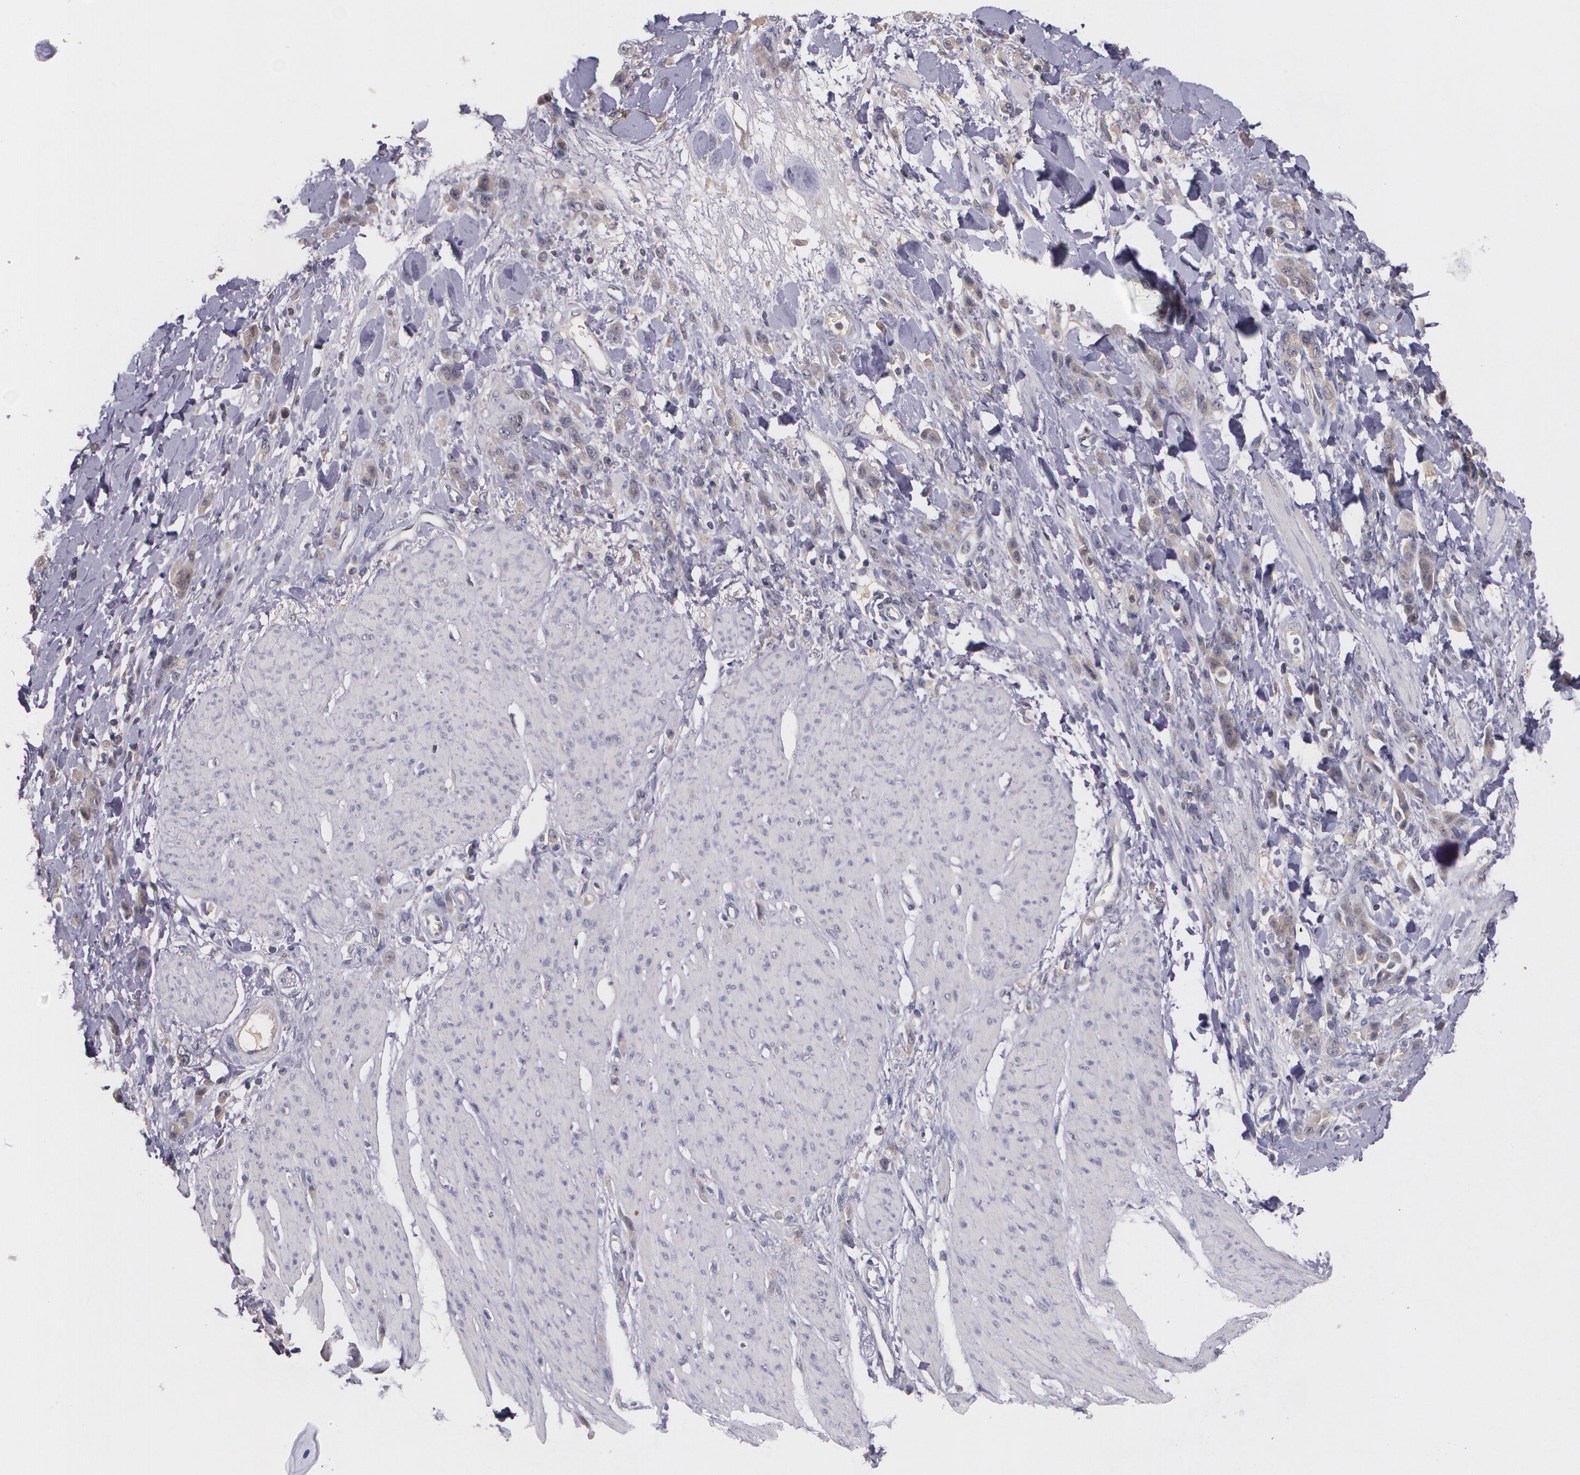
{"staining": {"intensity": "weak", "quantity": "25%-75%", "location": "cytoplasmic/membranous"}, "tissue": "stomach cancer", "cell_type": "Tumor cells", "image_type": "cancer", "snomed": [{"axis": "morphology", "description": "Normal tissue, NOS"}, {"axis": "morphology", "description": "Adenocarcinoma, NOS"}, {"axis": "topography", "description": "Stomach"}], "caption": "Immunohistochemistry (IHC) photomicrograph of human stomach adenocarcinoma stained for a protein (brown), which exhibits low levels of weak cytoplasmic/membranous staining in approximately 25%-75% of tumor cells.", "gene": "IFNGR2", "patient": {"sex": "male", "age": 82}}